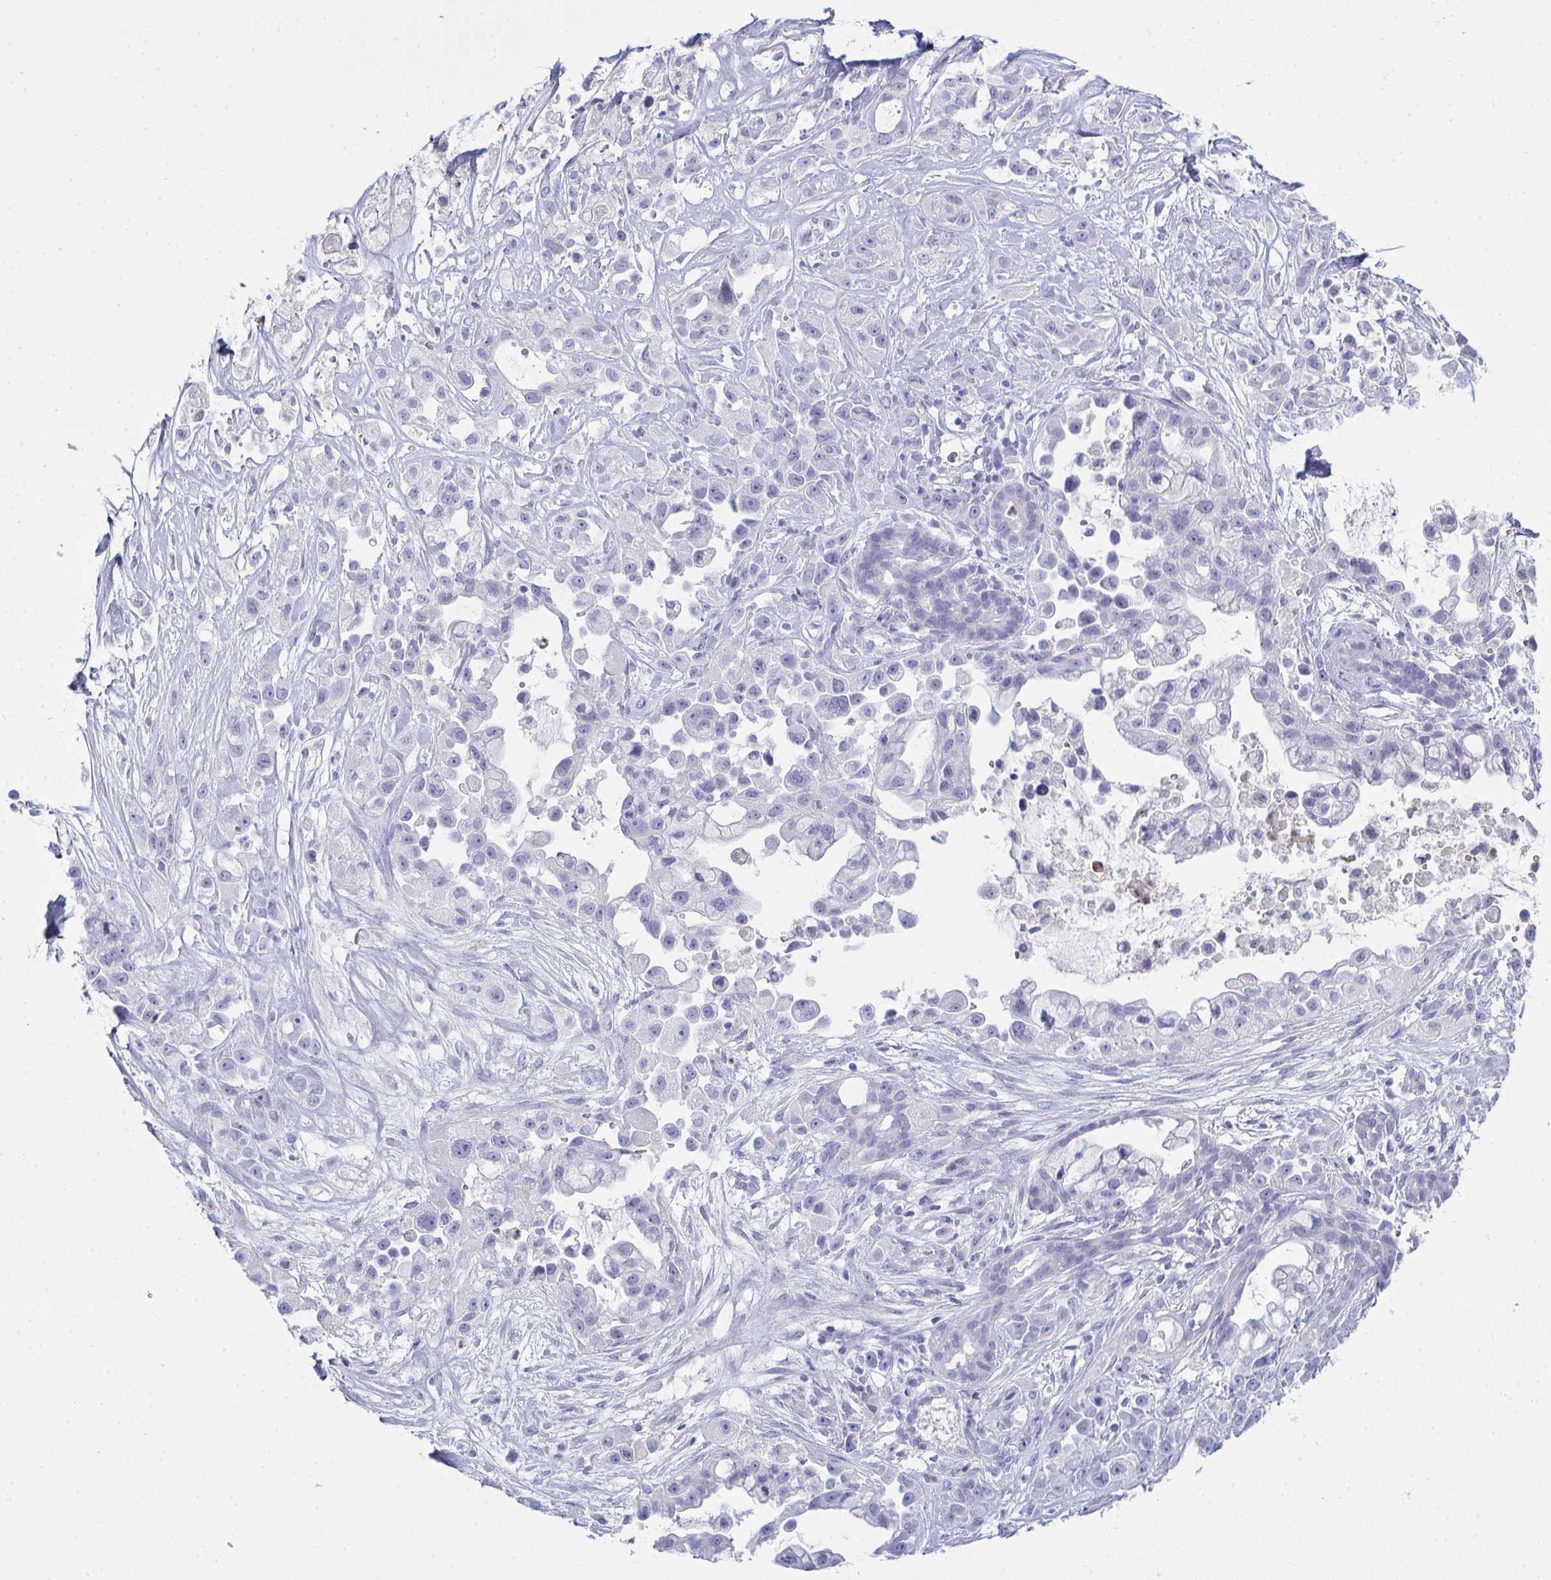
{"staining": {"intensity": "negative", "quantity": "none", "location": "none"}, "tissue": "pancreatic cancer", "cell_type": "Tumor cells", "image_type": "cancer", "snomed": [{"axis": "morphology", "description": "Adenocarcinoma, NOS"}, {"axis": "topography", "description": "Pancreas"}], "caption": "High power microscopy histopathology image of an immunohistochemistry (IHC) micrograph of adenocarcinoma (pancreatic), revealing no significant positivity in tumor cells.", "gene": "SERPINB10", "patient": {"sex": "male", "age": 44}}